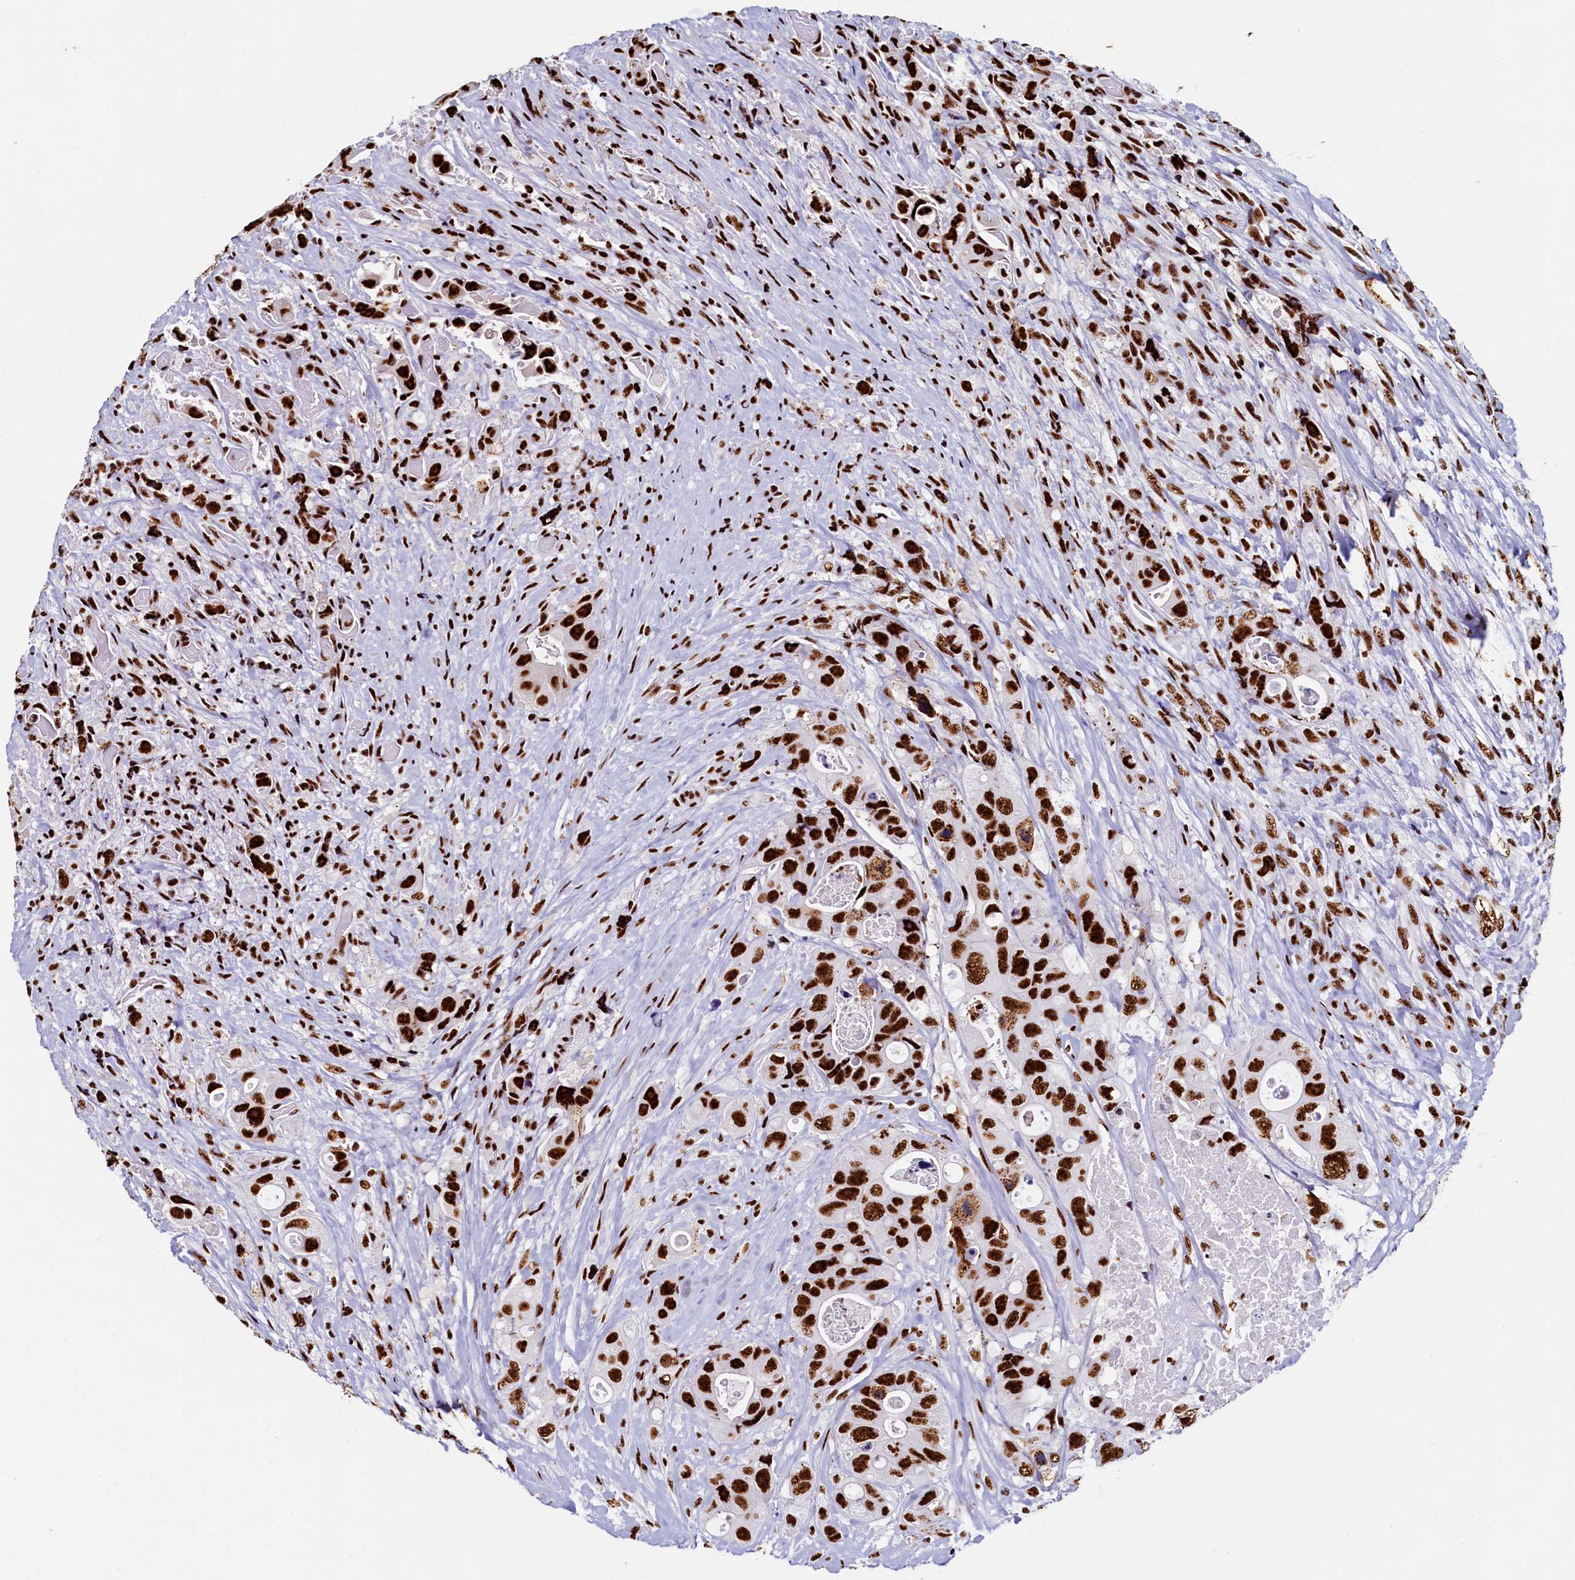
{"staining": {"intensity": "strong", "quantity": ">75%", "location": "nuclear"}, "tissue": "colorectal cancer", "cell_type": "Tumor cells", "image_type": "cancer", "snomed": [{"axis": "morphology", "description": "Adenocarcinoma, NOS"}, {"axis": "topography", "description": "Colon"}], "caption": "Immunohistochemical staining of human adenocarcinoma (colorectal) demonstrates high levels of strong nuclear protein positivity in approximately >75% of tumor cells.", "gene": "SRRM2", "patient": {"sex": "female", "age": 46}}